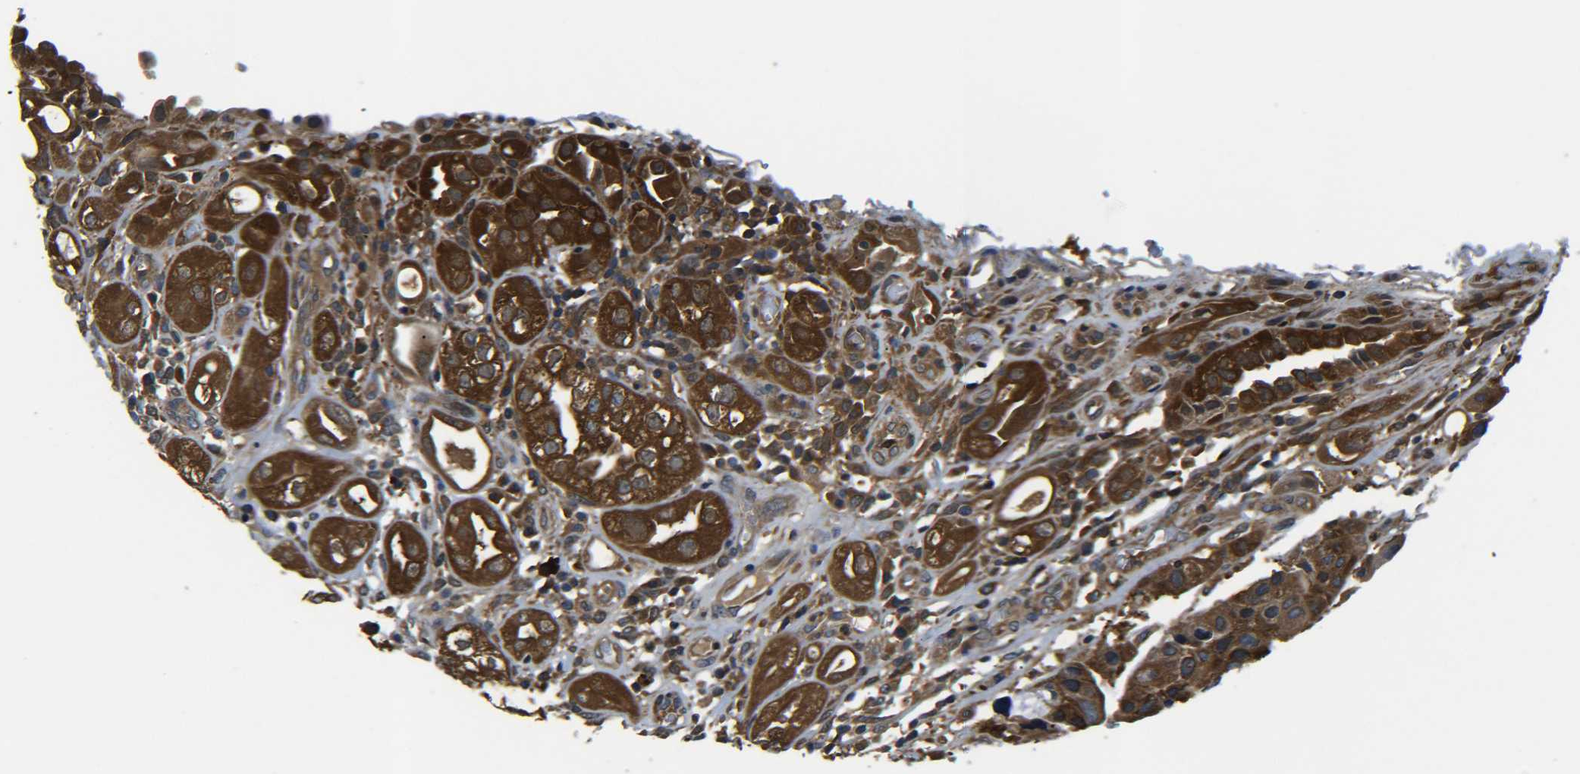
{"staining": {"intensity": "strong", "quantity": ">75%", "location": "cytoplasmic/membranous"}, "tissue": "urothelial cancer", "cell_type": "Tumor cells", "image_type": "cancer", "snomed": [{"axis": "morphology", "description": "Urothelial carcinoma, High grade"}, {"axis": "topography", "description": "Urinary bladder"}], "caption": "About >75% of tumor cells in high-grade urothelial carcinoma demonstrate strong cytoplasmic/membranous protein staining as visualized by brown immunohistochemical staining.", "gene": "PREB", "patient": {"sex": "female", "age": 64}}